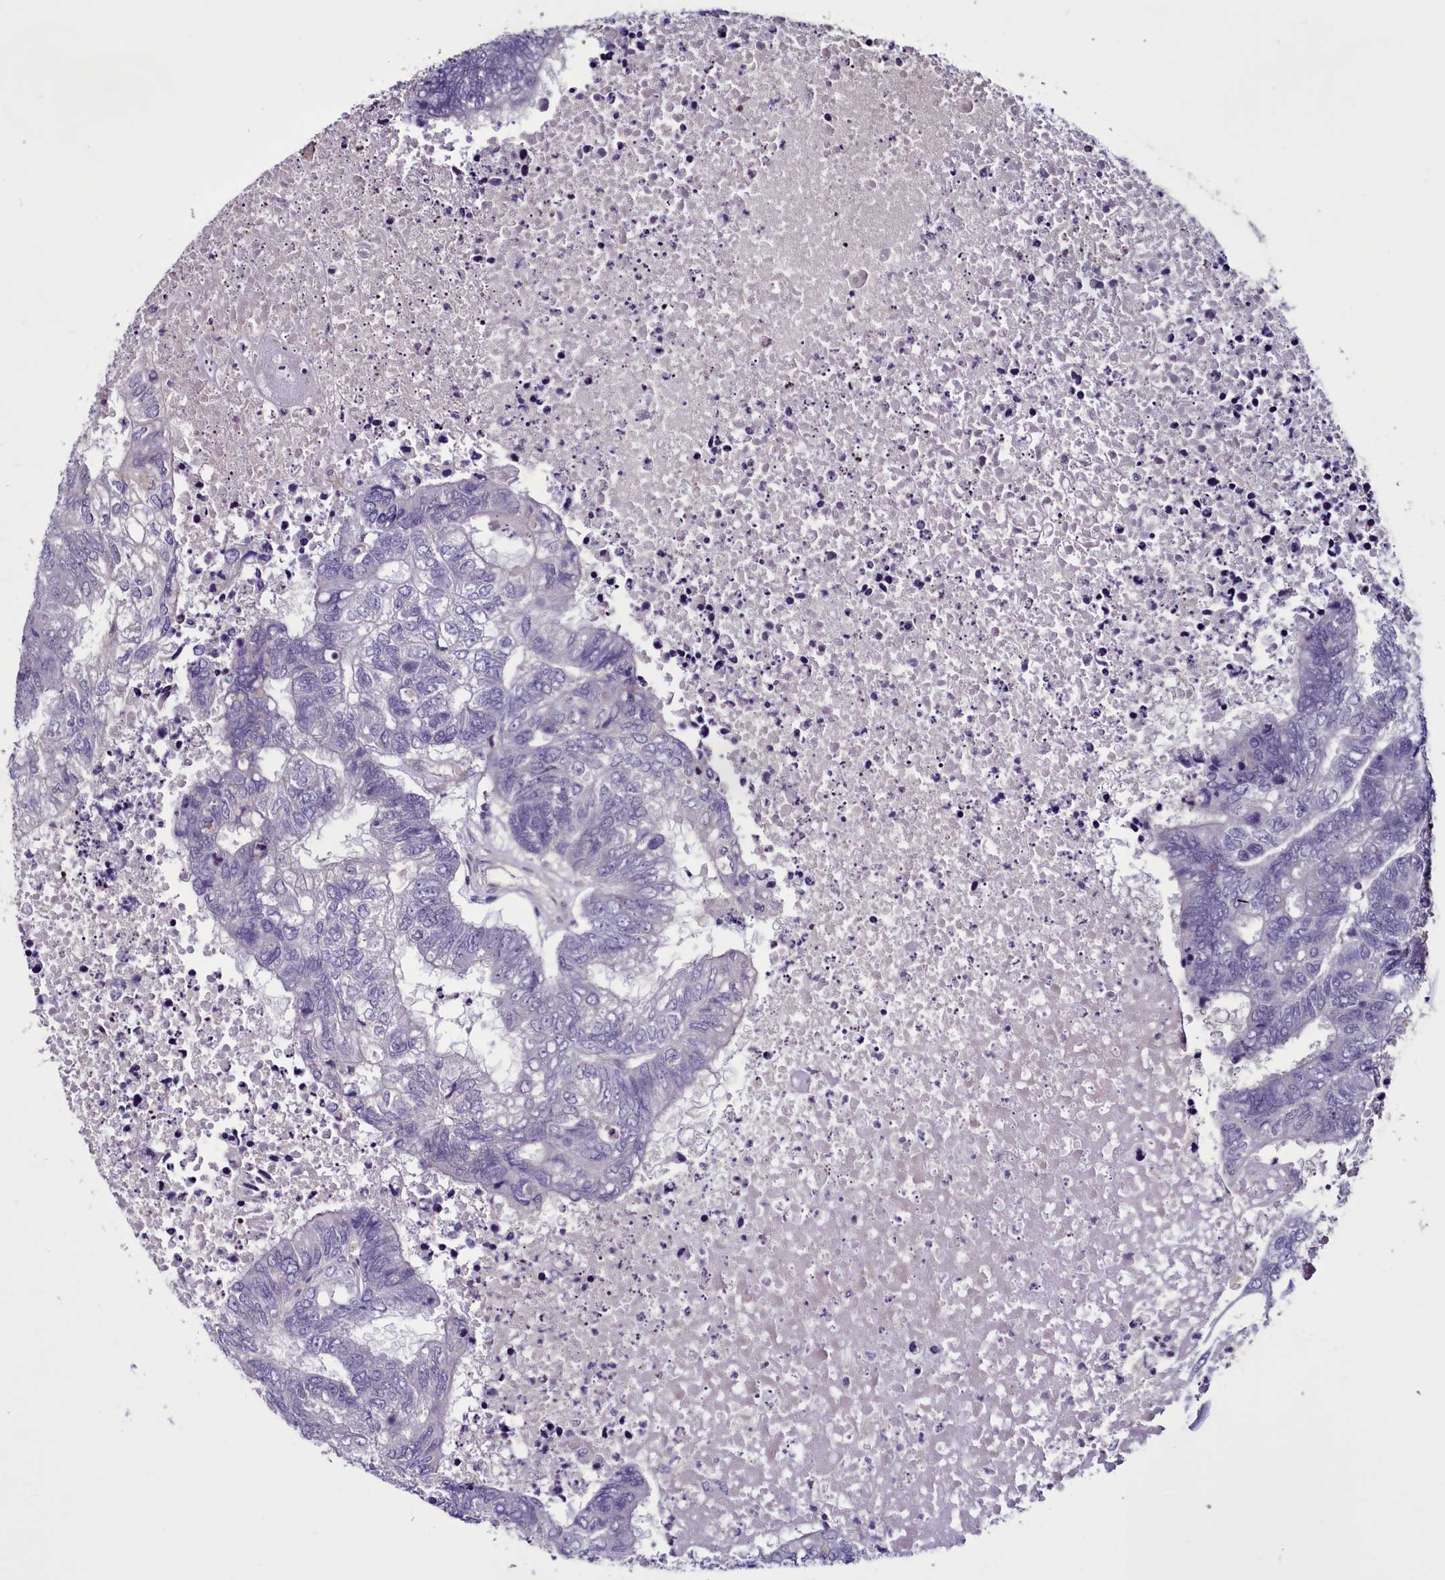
{"staining": {"intensity": "negative", "quantity": "none", "location": "none"}, "tissue": "colorectal cancer", "cell_type": "Tumor cells", "image_type": "cancer", "snomed": [{"axis": "morphology", "description": "Adenocarcinoma, NOS"}, {"axis": "topography", "description": "Colon"}], "caption": "Adenocarcinoma (colorectal) stained for a protein using immunohistochemistry exhibits no expression tumor cells.", "gene": "WBP11", "patient": {"sex": "female", "age": 48}}